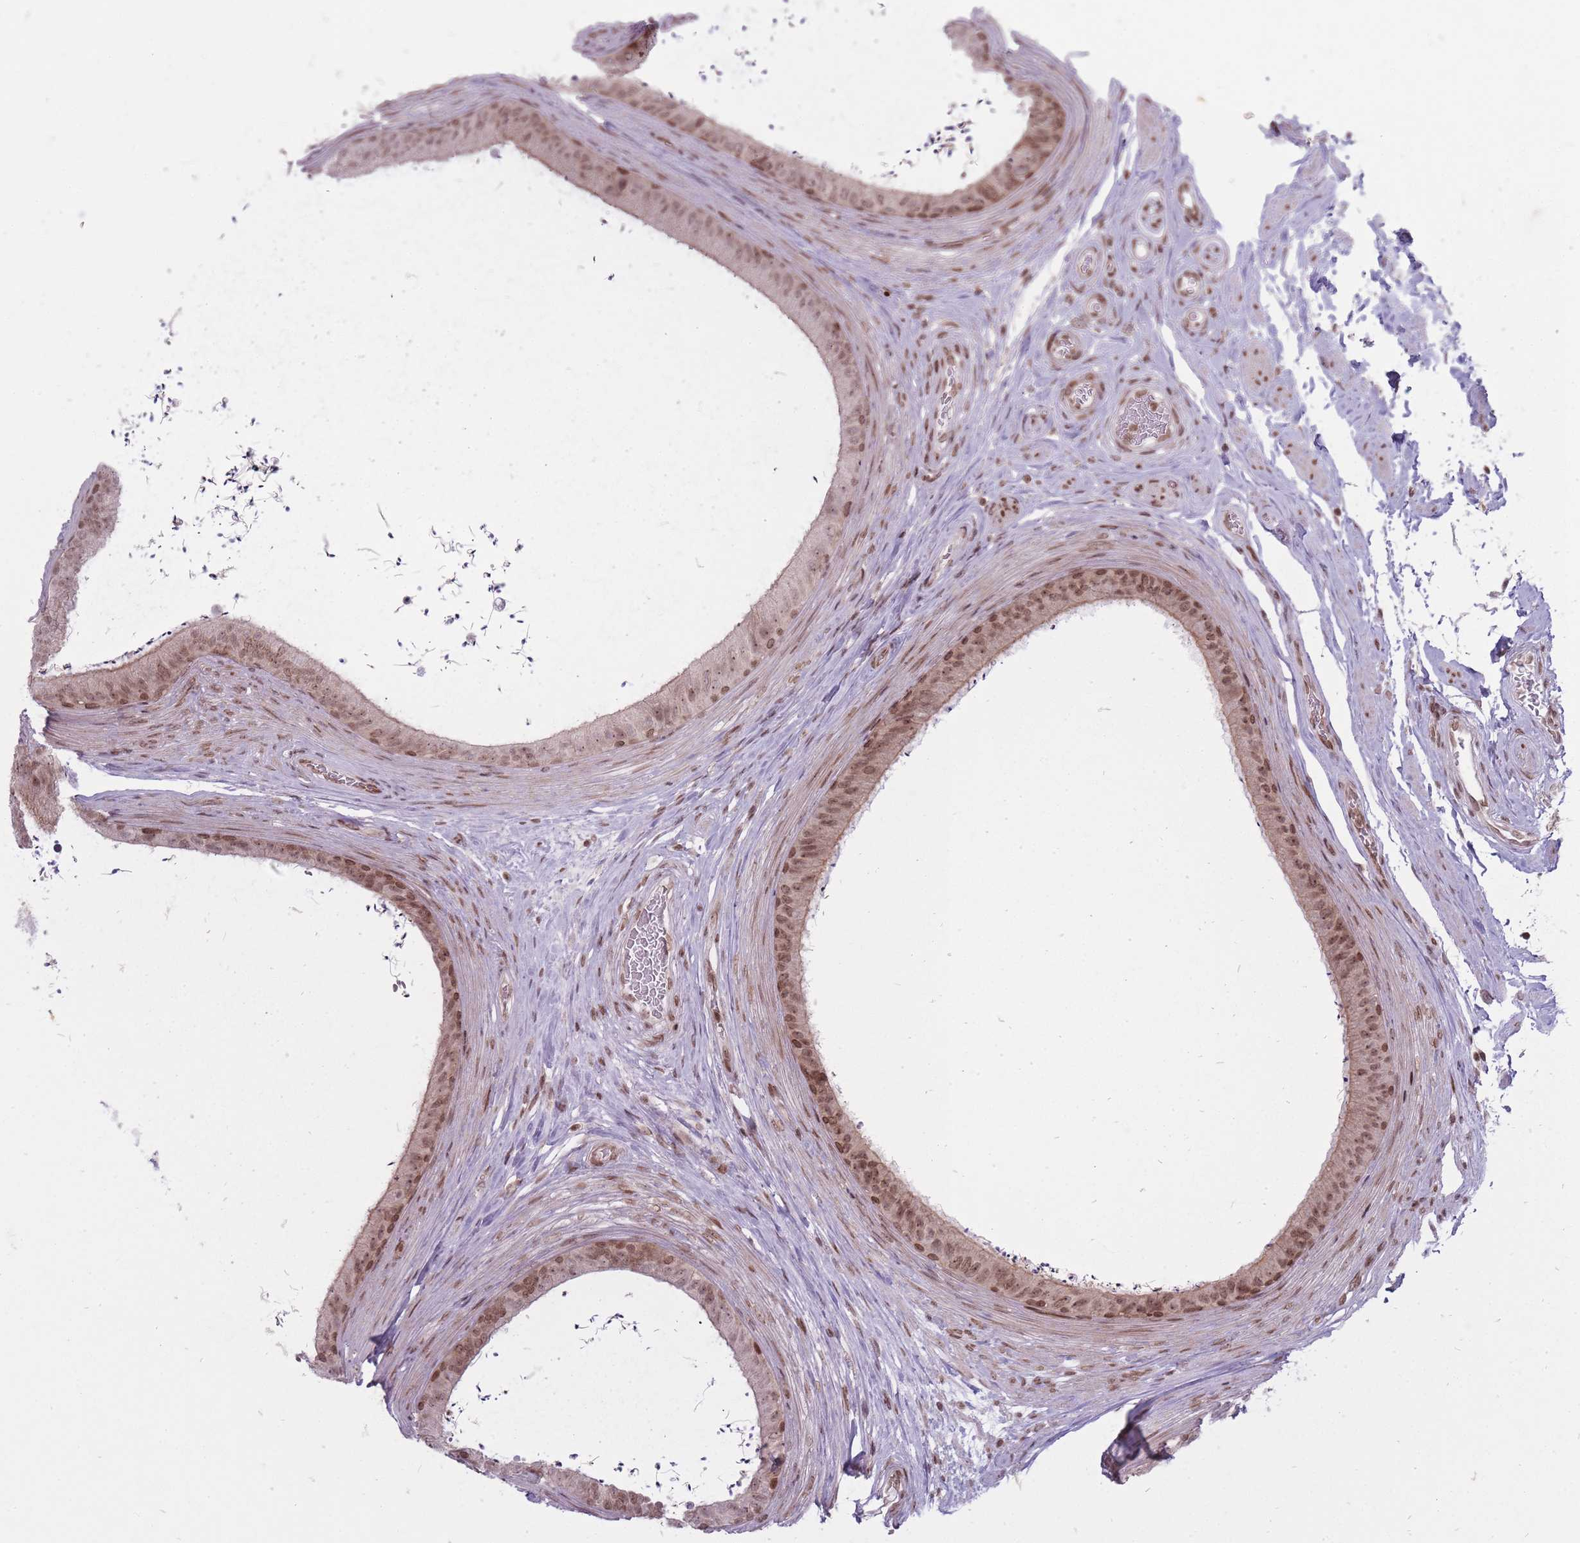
{"staining": {"intensity": "moderate", "quantity": "25%-75%", "location": "nuclear"}, "tissue": "epididymis", "cell_type": "Glandular cells", "image_type": "normal", "snomed": [{"axis": "morphology", "description": "Normal tissue, NOS"}, {"axis": "topography", "description": "Testis"}, {"axis": "topography", "description": "Epididymis"}], "caption": "Glandular cells display moderate nuclear expression in about 25%-75% of cells in unremarkable epididymis.", "gene": "TMC6", "patient": {"sex": "male", "age": 41}}